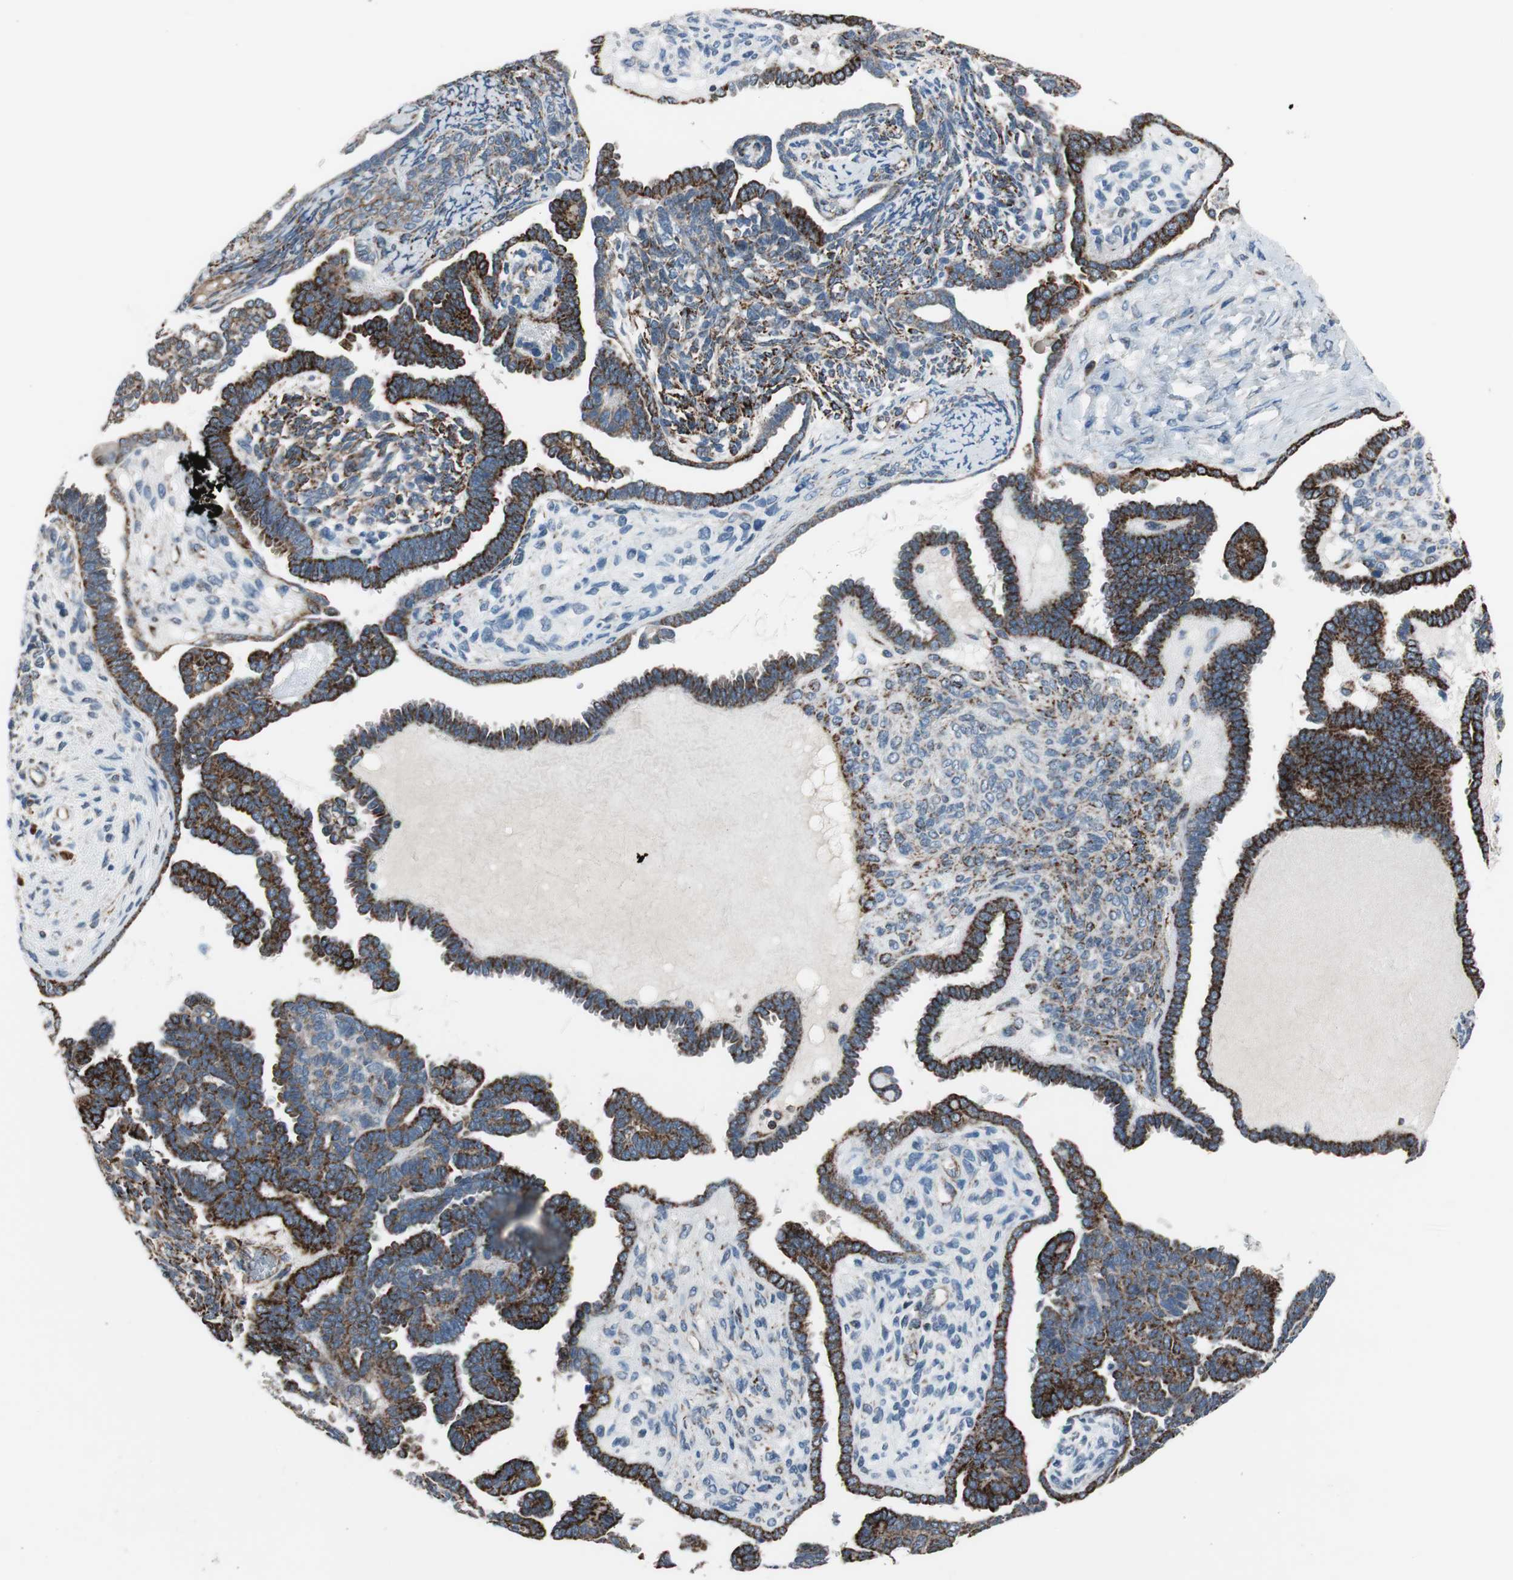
{"staining": {"intensity": "moderate", "quantity": ">75%", "location": "cytoplasmic/membranous"}, "tissue": "endometrial cancer", "cell_type": "Tumor cells", "image_type": "cancer", "snomed": [{"axis": "morphology", "description": "Neoplasm, malignant, NOS"}, {"axis": "topography", "description": "Endometrium"}], "caption": "A histopathology image of human endometrial cancer (malignant neoplasm) stained for a protein shows moderate cytoplasmic/membranous brown staining in tumor cells.", "gene": "CPT1A", "patient": {"sex": "female", "age": 74}}